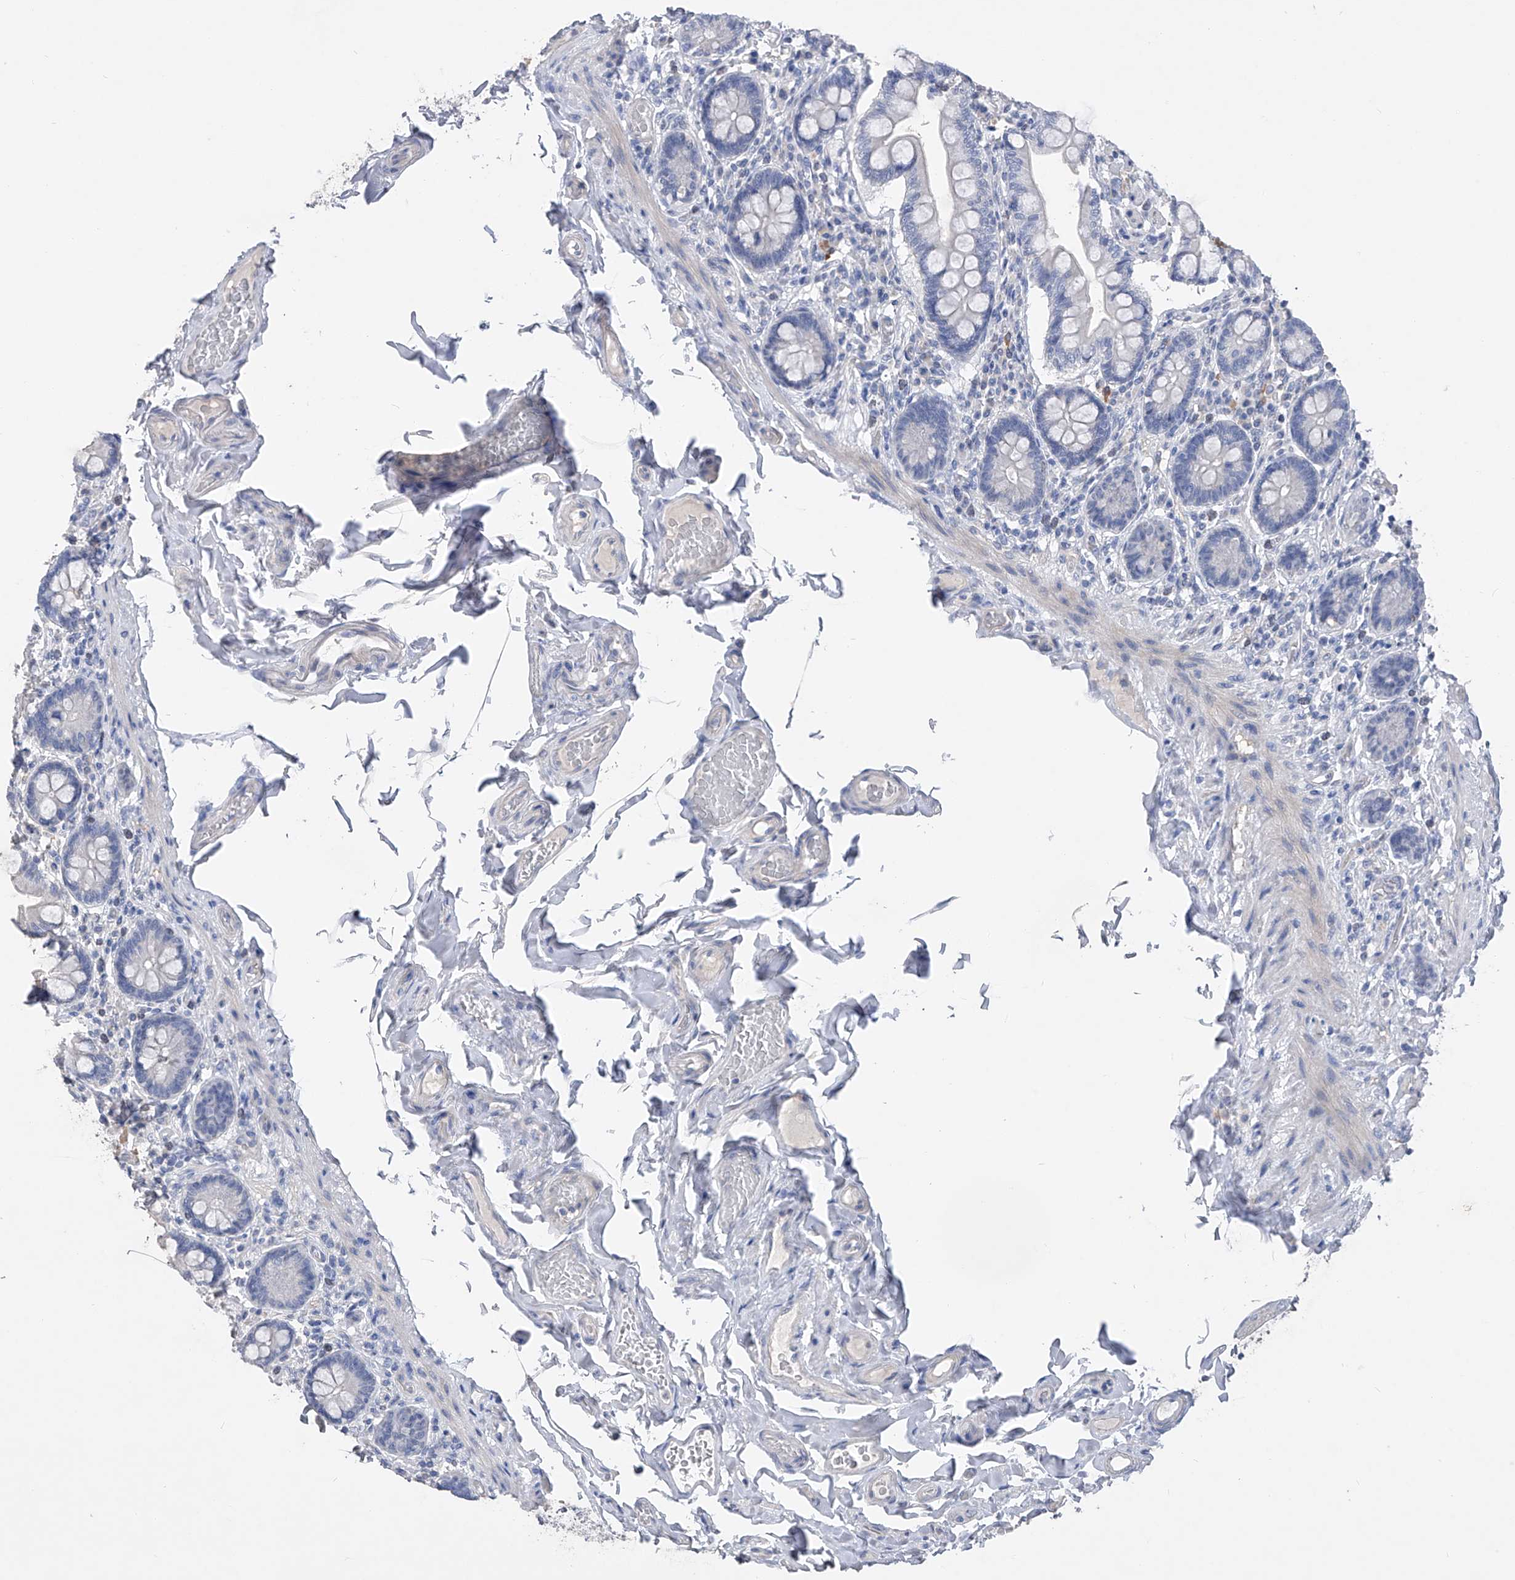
{"staining": {"intensity": "negative", "quantity": "none", "location": "none"}, "tissue": "small intestine", "cell_type": "Glandular cells", "image_type": "normal", "snomed": [{"axis": "morphology", "description": "Normal tissue, NOS"}, {"axis": "topography", "description": "Small intestine"}], "caption": "The photomicrograph displays no significant staining in glandular cells of small intestine. The staining is performed using DAB (3,3'-diaminobenzidine) brown chromogen with nuclei counter-stained in using hematoxylin.", "gene": "ADRA1A", "patient": {"sex": "female", "age": 64}}